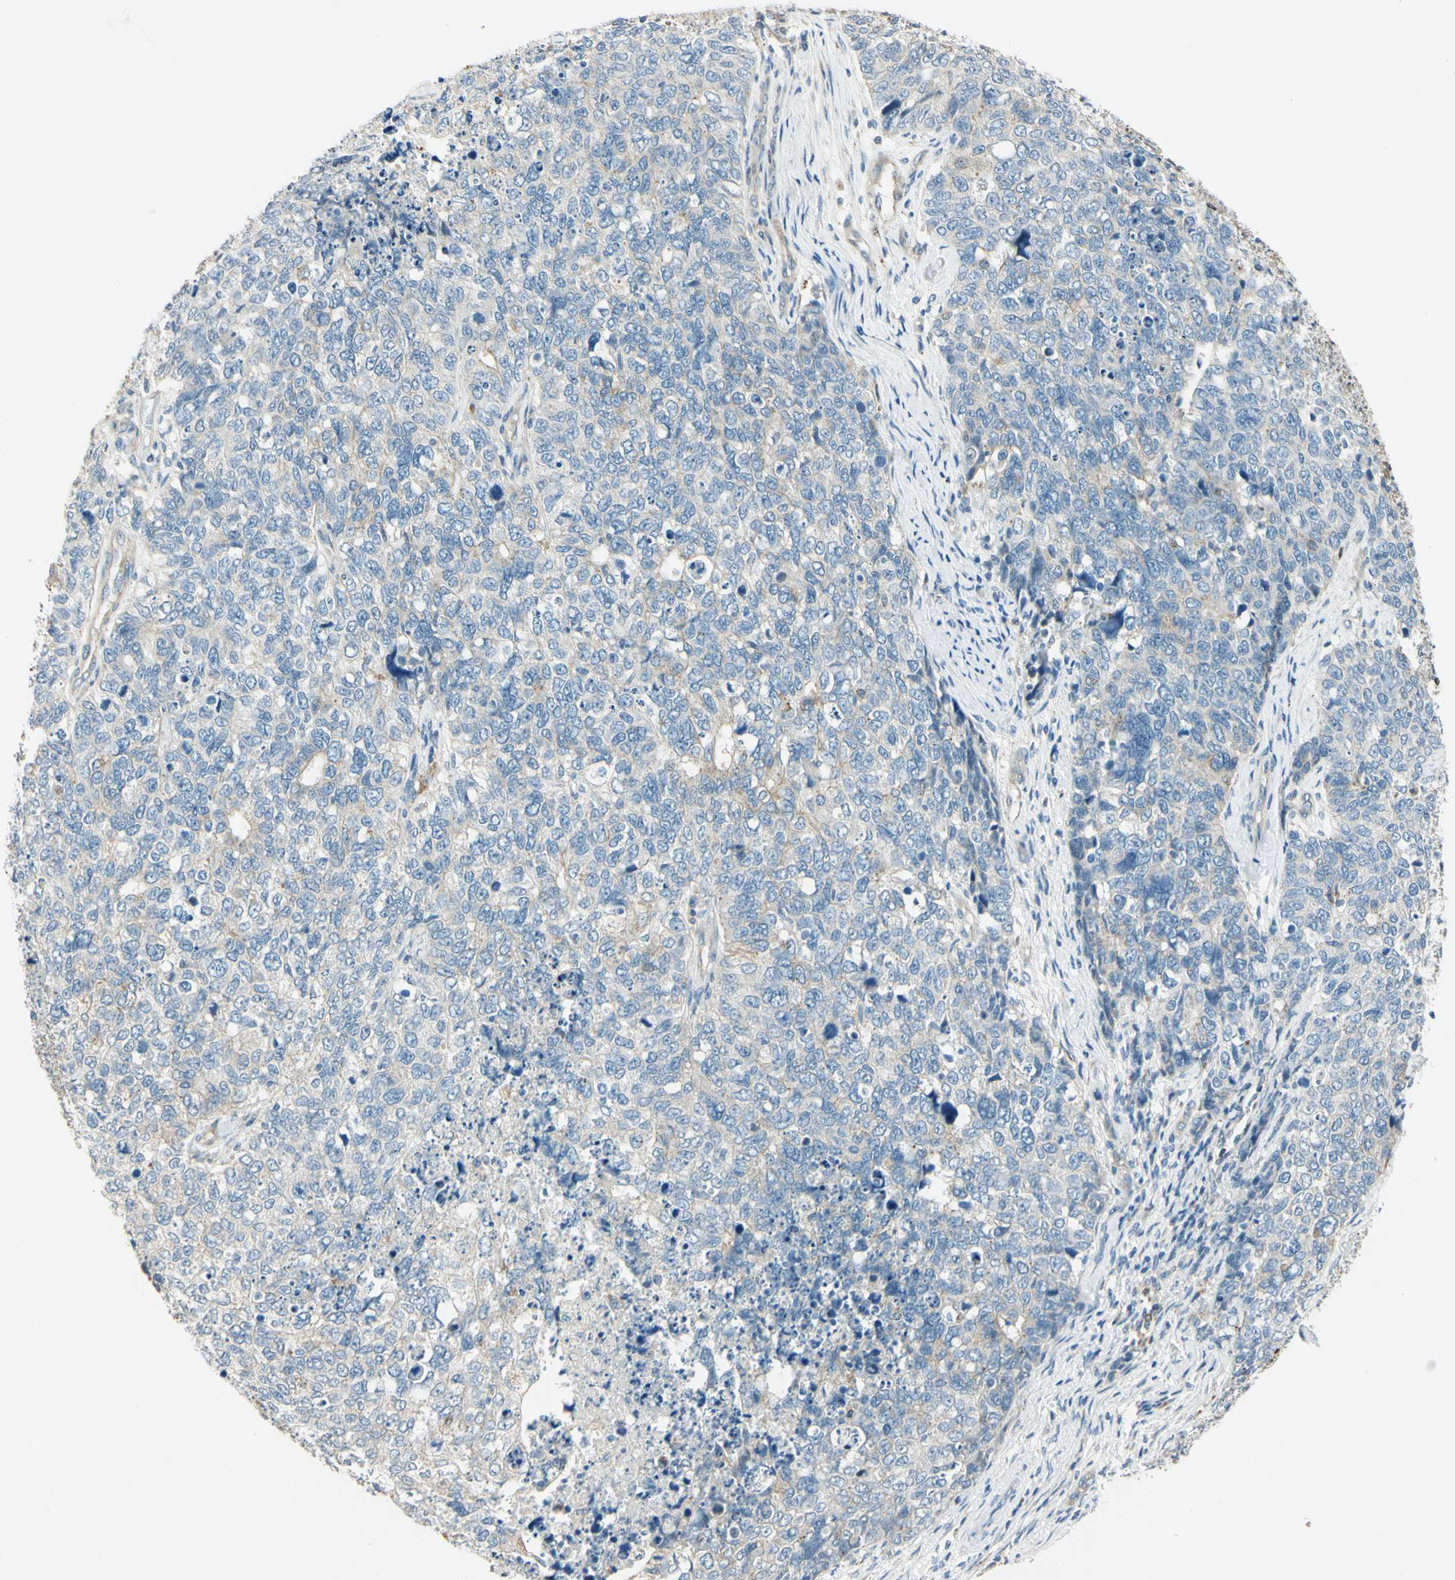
{"staining": {"intensity": "weak", "quantity": "<25%", "location": "cytoplasmic/membranous"}, "tissue": "cervical cancer", "cell_type": "Tumor cells", "image_type": "cancer", "snomed": [{"axis": "morphology", "description": "Squamous cell carcinoma, NOS"}, {"axis": "topography", "description": "Cervix"}], "caption": "Immunohistochemistry of cervical cancer (squamous cell carcinoma) shows no staining in tumor cells.", "gene": "LAMA3", "patient": {"sex": "female", "age": 63}}